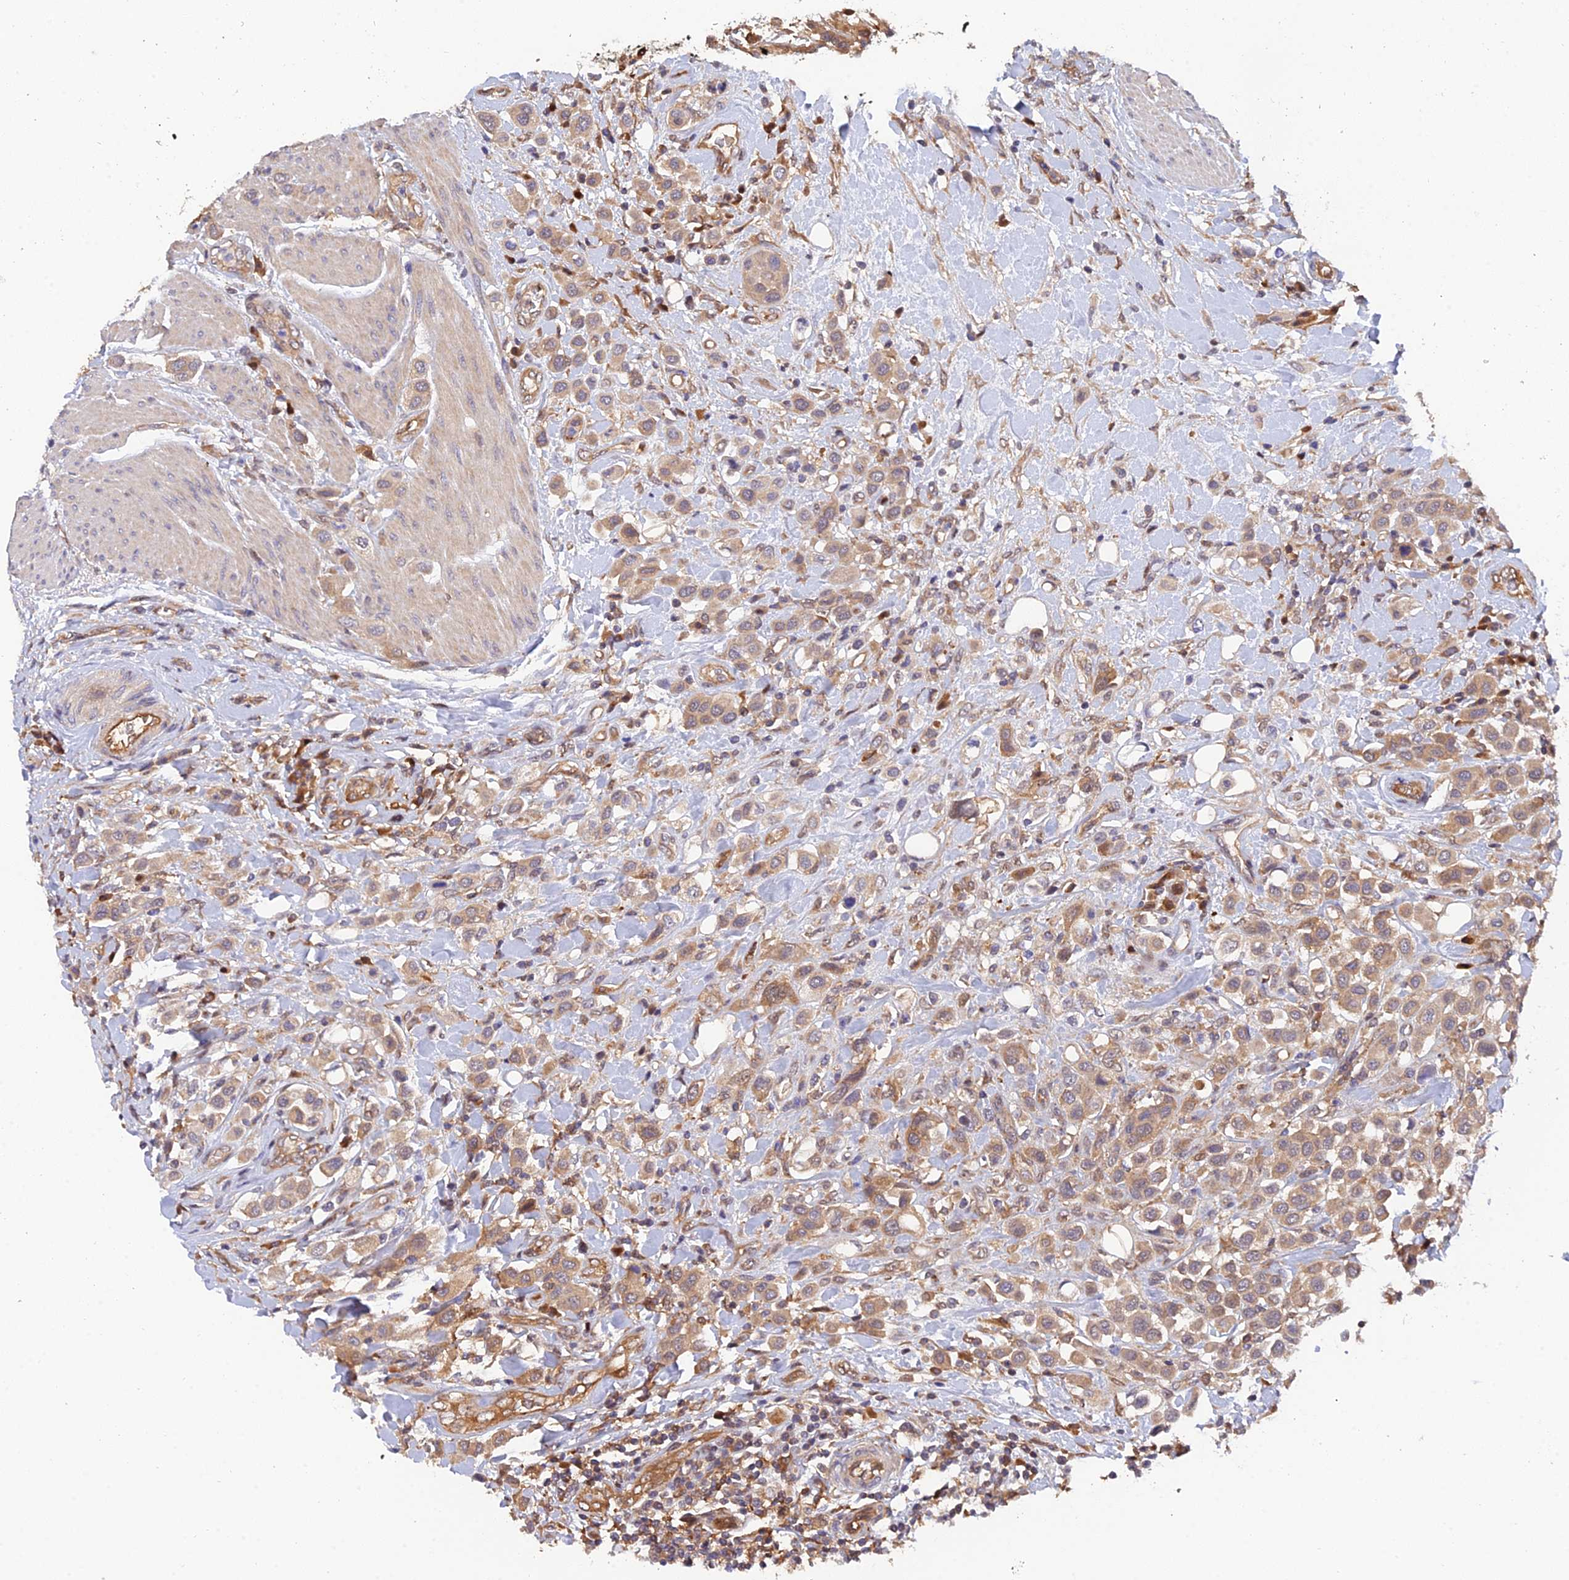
{"staining": {"intensity": "moderate", "quantity": ">75%", "location": "cytoplasmic/membranous"}, "tissue": "urothelial cancer", "cell_type": "Tumor cells", "image_type": "cancer", "snomed": [{"axis": "morphology", "description": "Urothelial carcinoma, High grade"}, {"axis": "topography", "description": "Urinary bladder"}], "caption": "Brown immunohistochemical staining in urothelial cancer displays moderate cytoplasmic/membranous expression in about >75% of tumor cells. (DAB IHC, brown staining for protein, blue staining for nuclei).", "gene": "ARL2BP", "patient": {"sex": "male", "age": 50}}